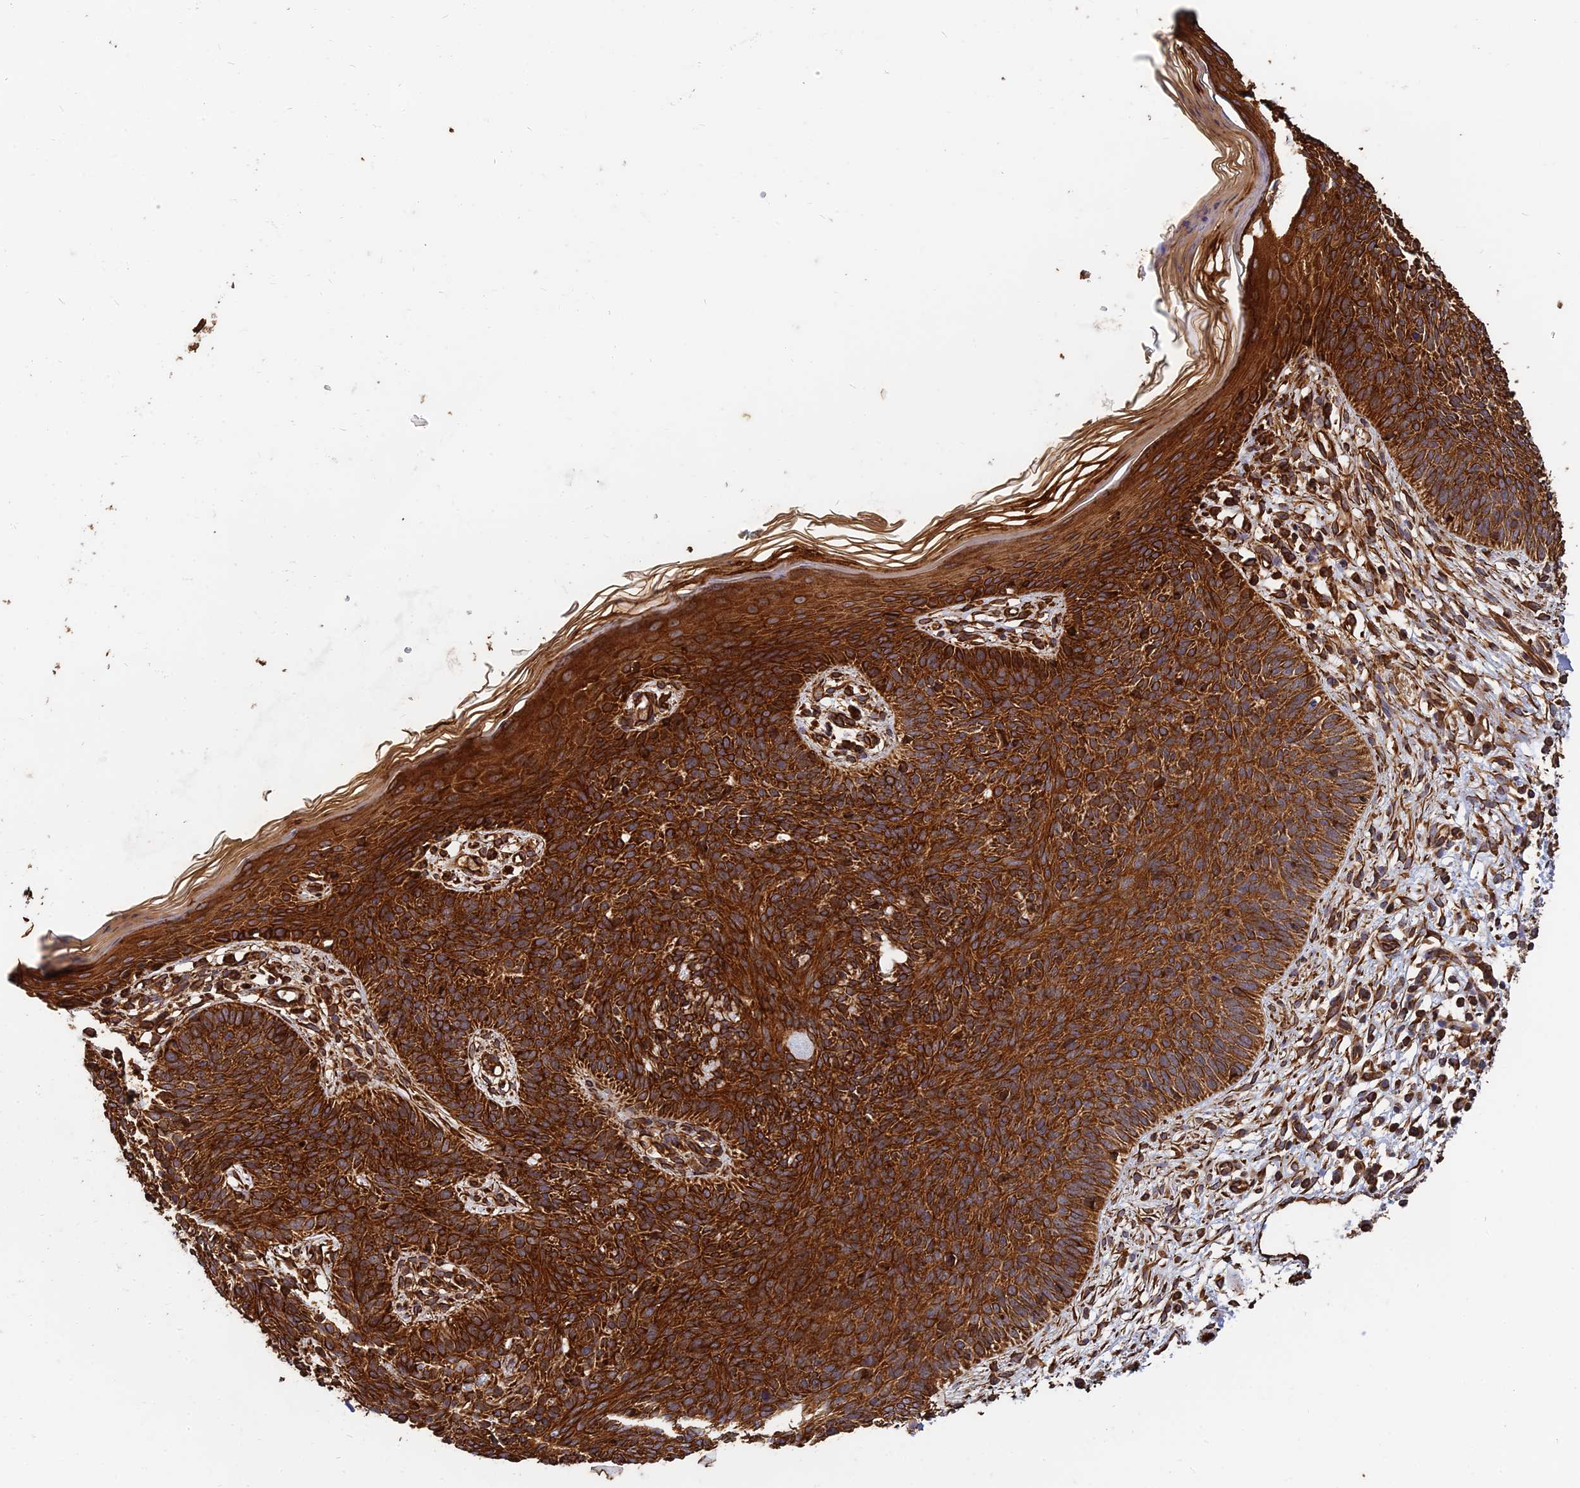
{"staining": {"intensity": "strong", "quantity": ">75%", "location": "cytoplasmic/membranous"}, "tissue": "skin cancer", "cell_type": "Tumor cells", "image_type": "cancer", "snomed": [{"axis": "morphology", "description": "Basal cell carcinoma"}, {"axis": "topography", "description": "Skin"}], "caption": "Protein expression analysis of human basal cell carcinoma (skin) reveals strong cytoplasmic/membranous staining in about >75% of tumor cells.", "gene": "DSTYK", "patient": {"sex": "female", "age": 66}}